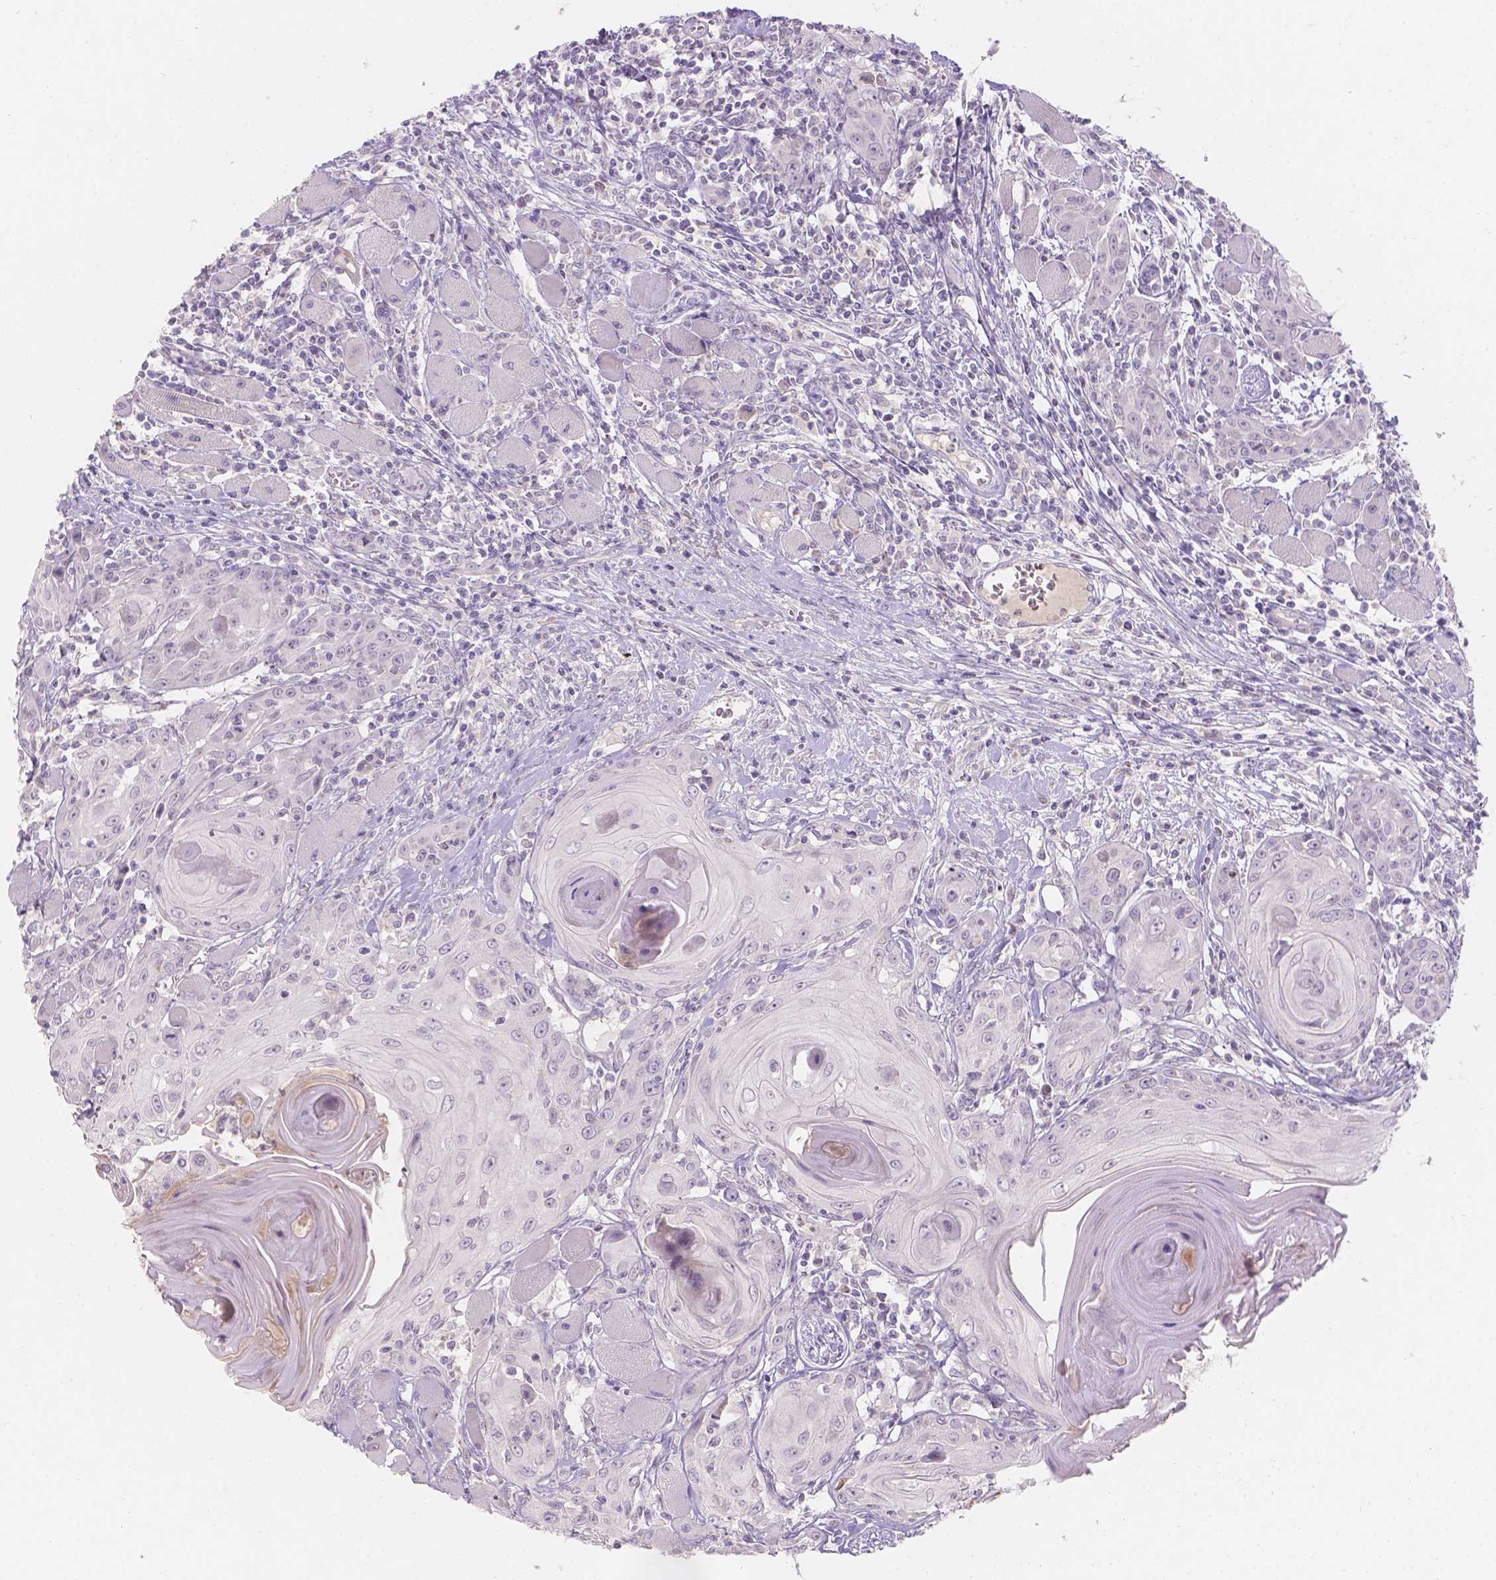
{"staining": {"intensity": "negative", "quantity": "none", "location": "none"}, "tissue": "head and neck cancer", "cell_type": "Tumor cells", "image_type": "cancer", "snomed": [{"axis": "morphology", "description": "Squamous cell carcinoma, NOS"}, {"axis": "topography", "description": "Head-Neck"}], "caption": "An immunohistochemistry photomicrograph of head and neck cancer (squamous cell carcinoma) is shown. There is no staining in tumor cells of head and neck cancer (squamous cell carcinoma).", "gene": "DCAF4L1", "patient": {"sex": "female", "age": 80}}